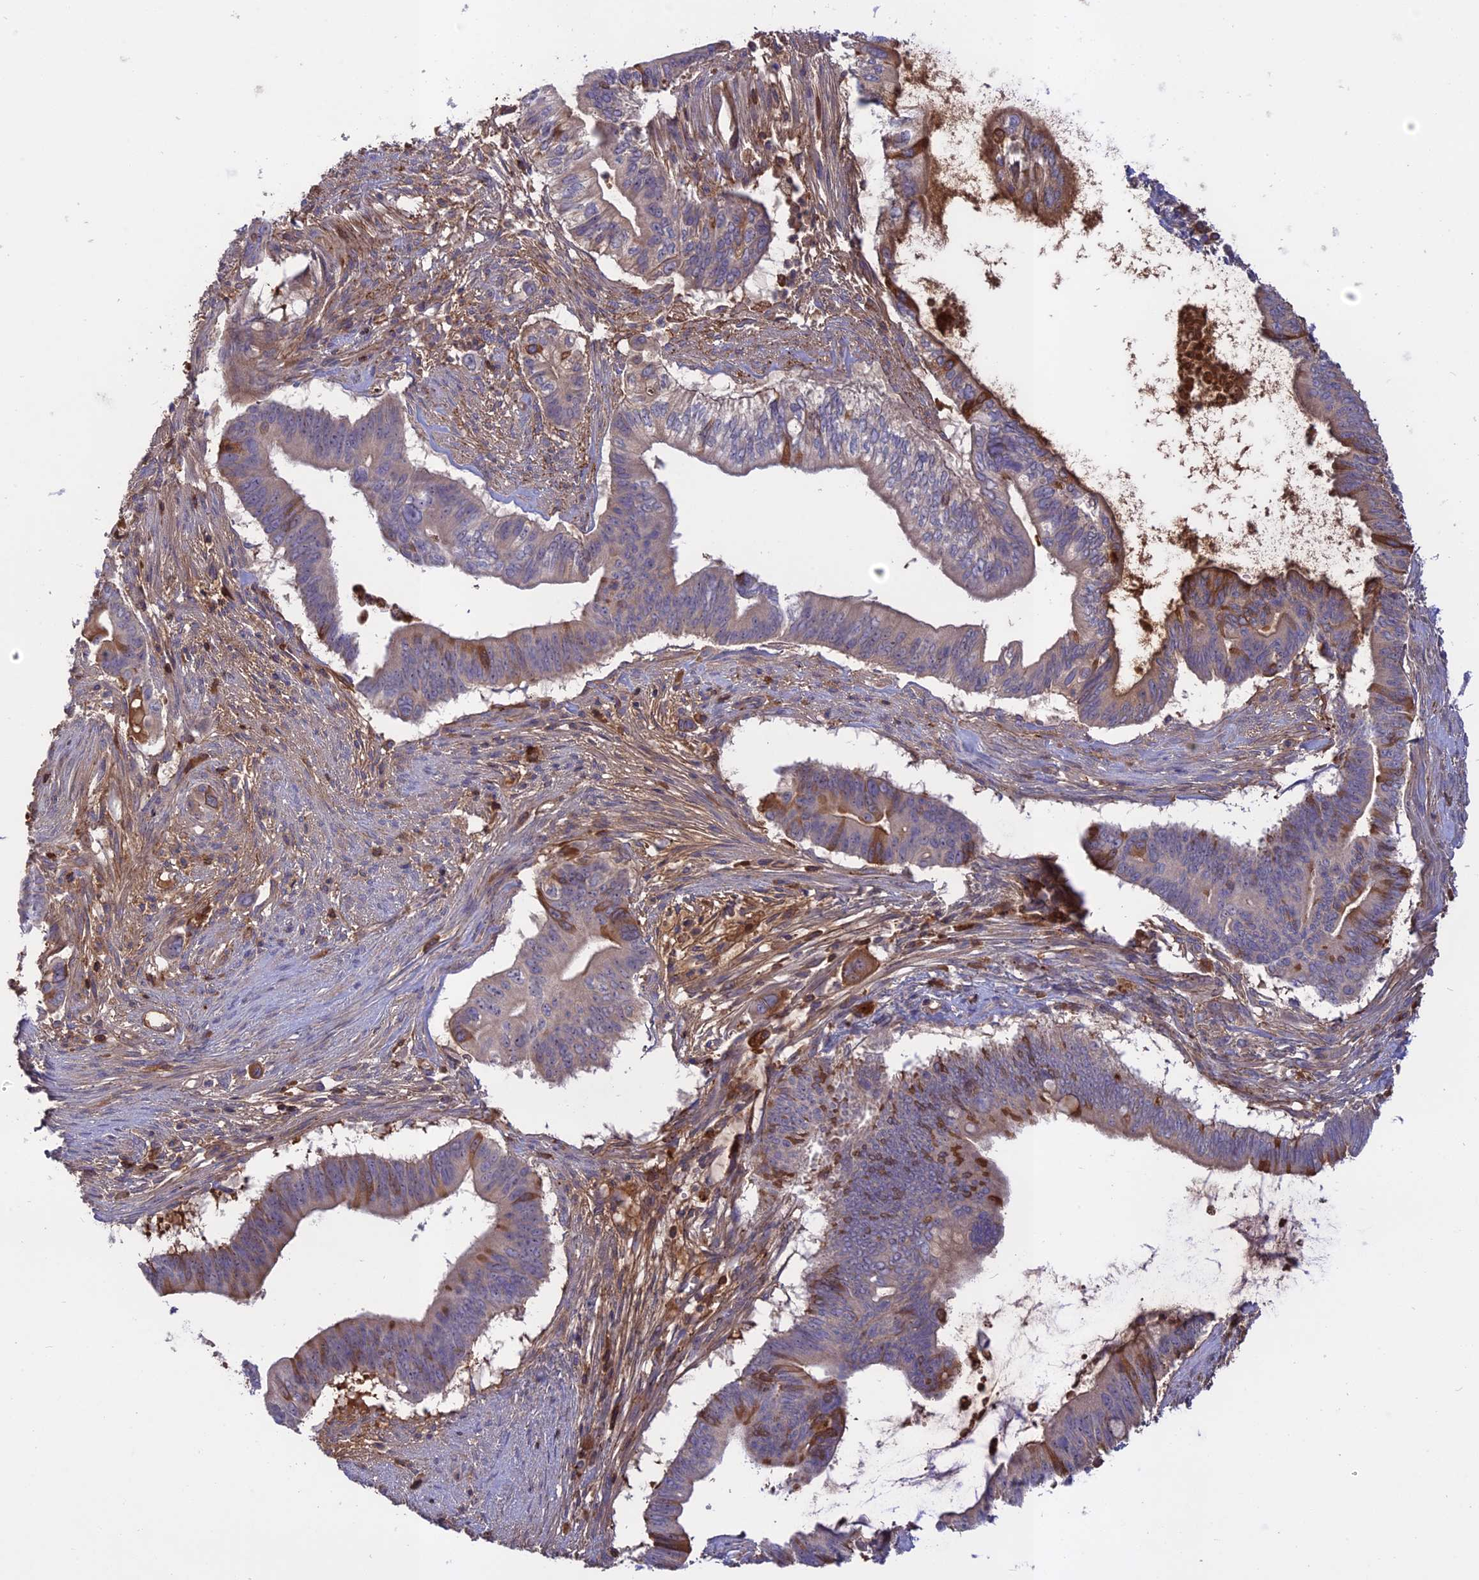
{"staining": {"intensity": "moderate", "quantity": "<25%", "location": "cytoplasmic/membranous"}, "tissue": "pancreatic cancer", "cell_type": "Tumor cells", "image_type": "cancer", "snomed": [{"axis": "morphology", "description": "Adenocarcinoma, NOS"}, {"axis": "topography", "description": "Pancreas"}], "caption": "Pancreatic adenocarcinoma stained for a protein demonstrates moderate cytoplasmic/membranous positivity in tumor cells.", "gene": "ADO", "patient": {"sex": "male", "age": 68}}